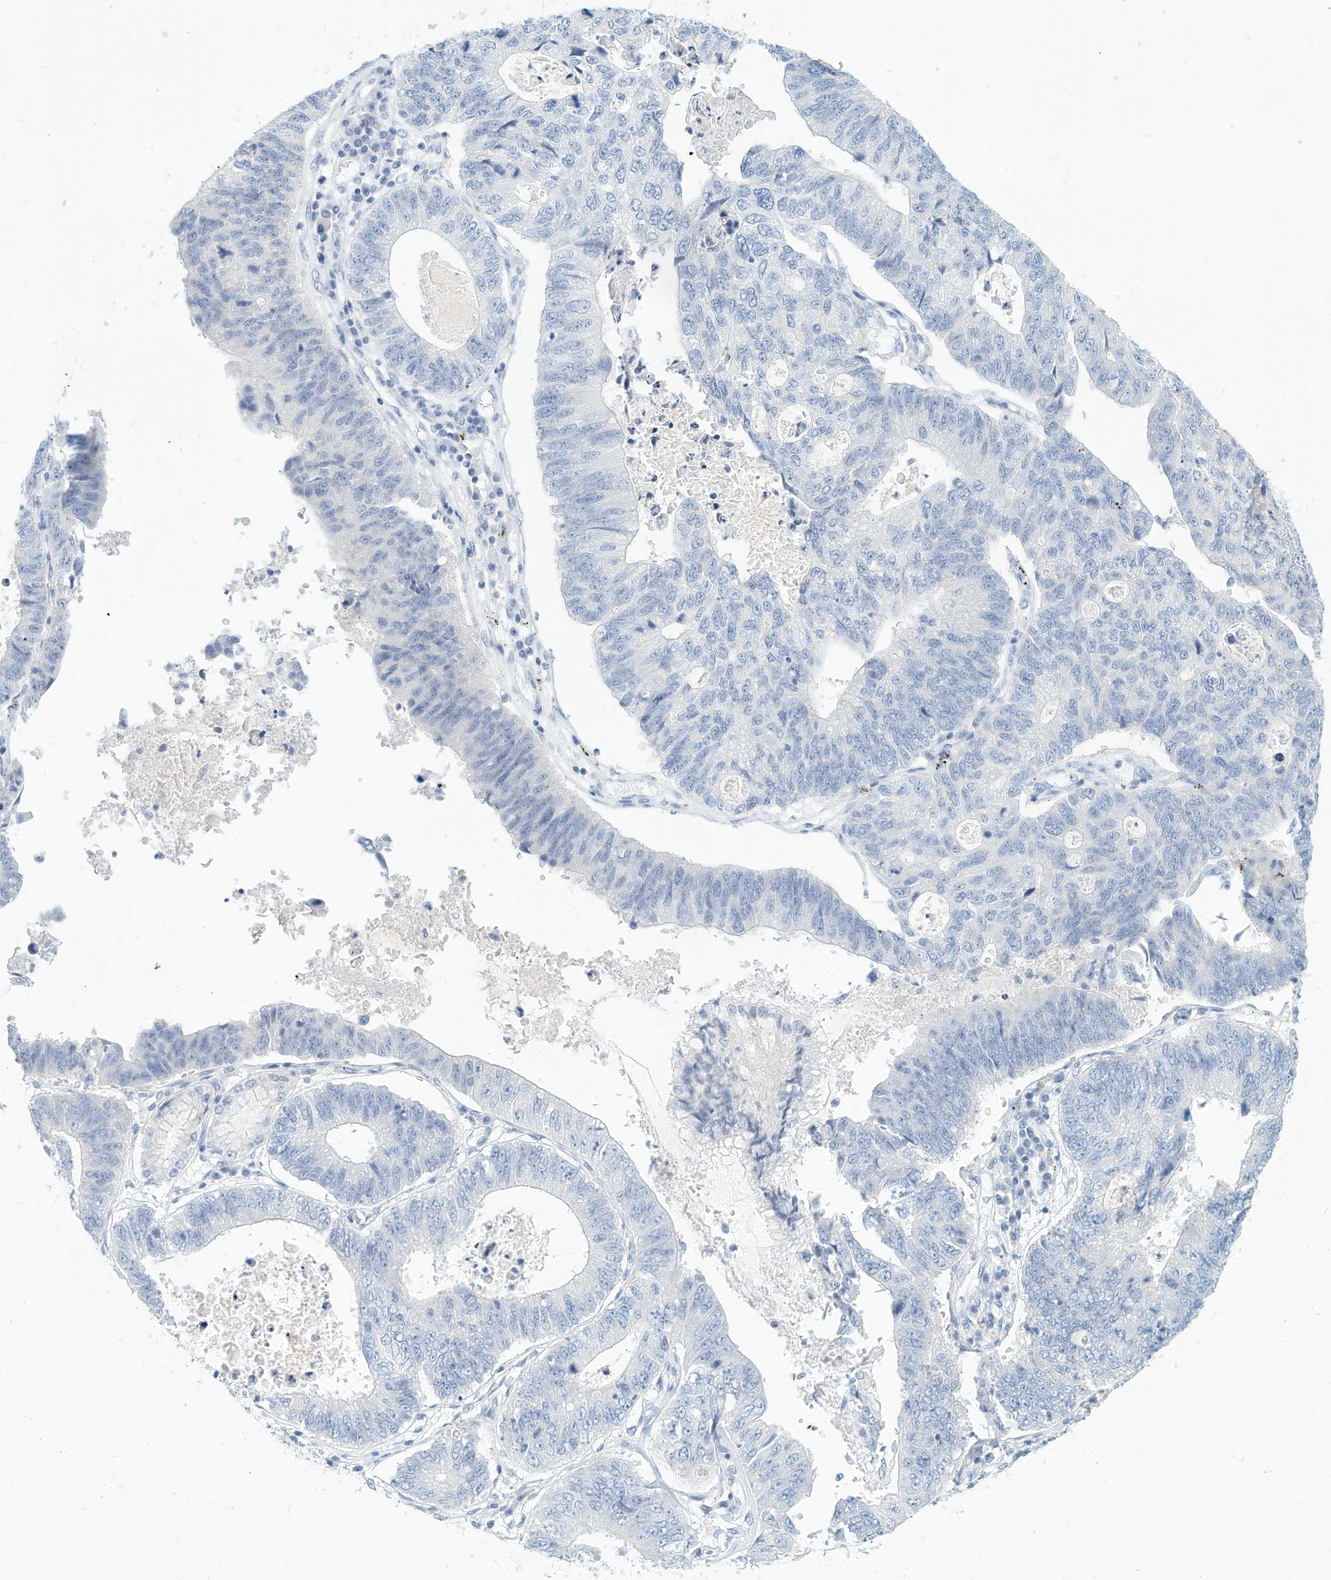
{"staining": {"intensity": "negative", "quantity": "none", "location": "none"}, "tissue": "stomach cancer", "cell_type": "Tumor cells", "image_type": "cancer", "snomed": [{"axis": "morphology", "description": "Adenocarcinoma, NOS"}, {"axis": "topography", "description": "Stomach"}], "caption": "Stomach cancer stained for a protein using immunohistochemistry displays no staining tumor cells.", "gene": "SPOCD1", "patient": {"sex": "male", "age": 59}}